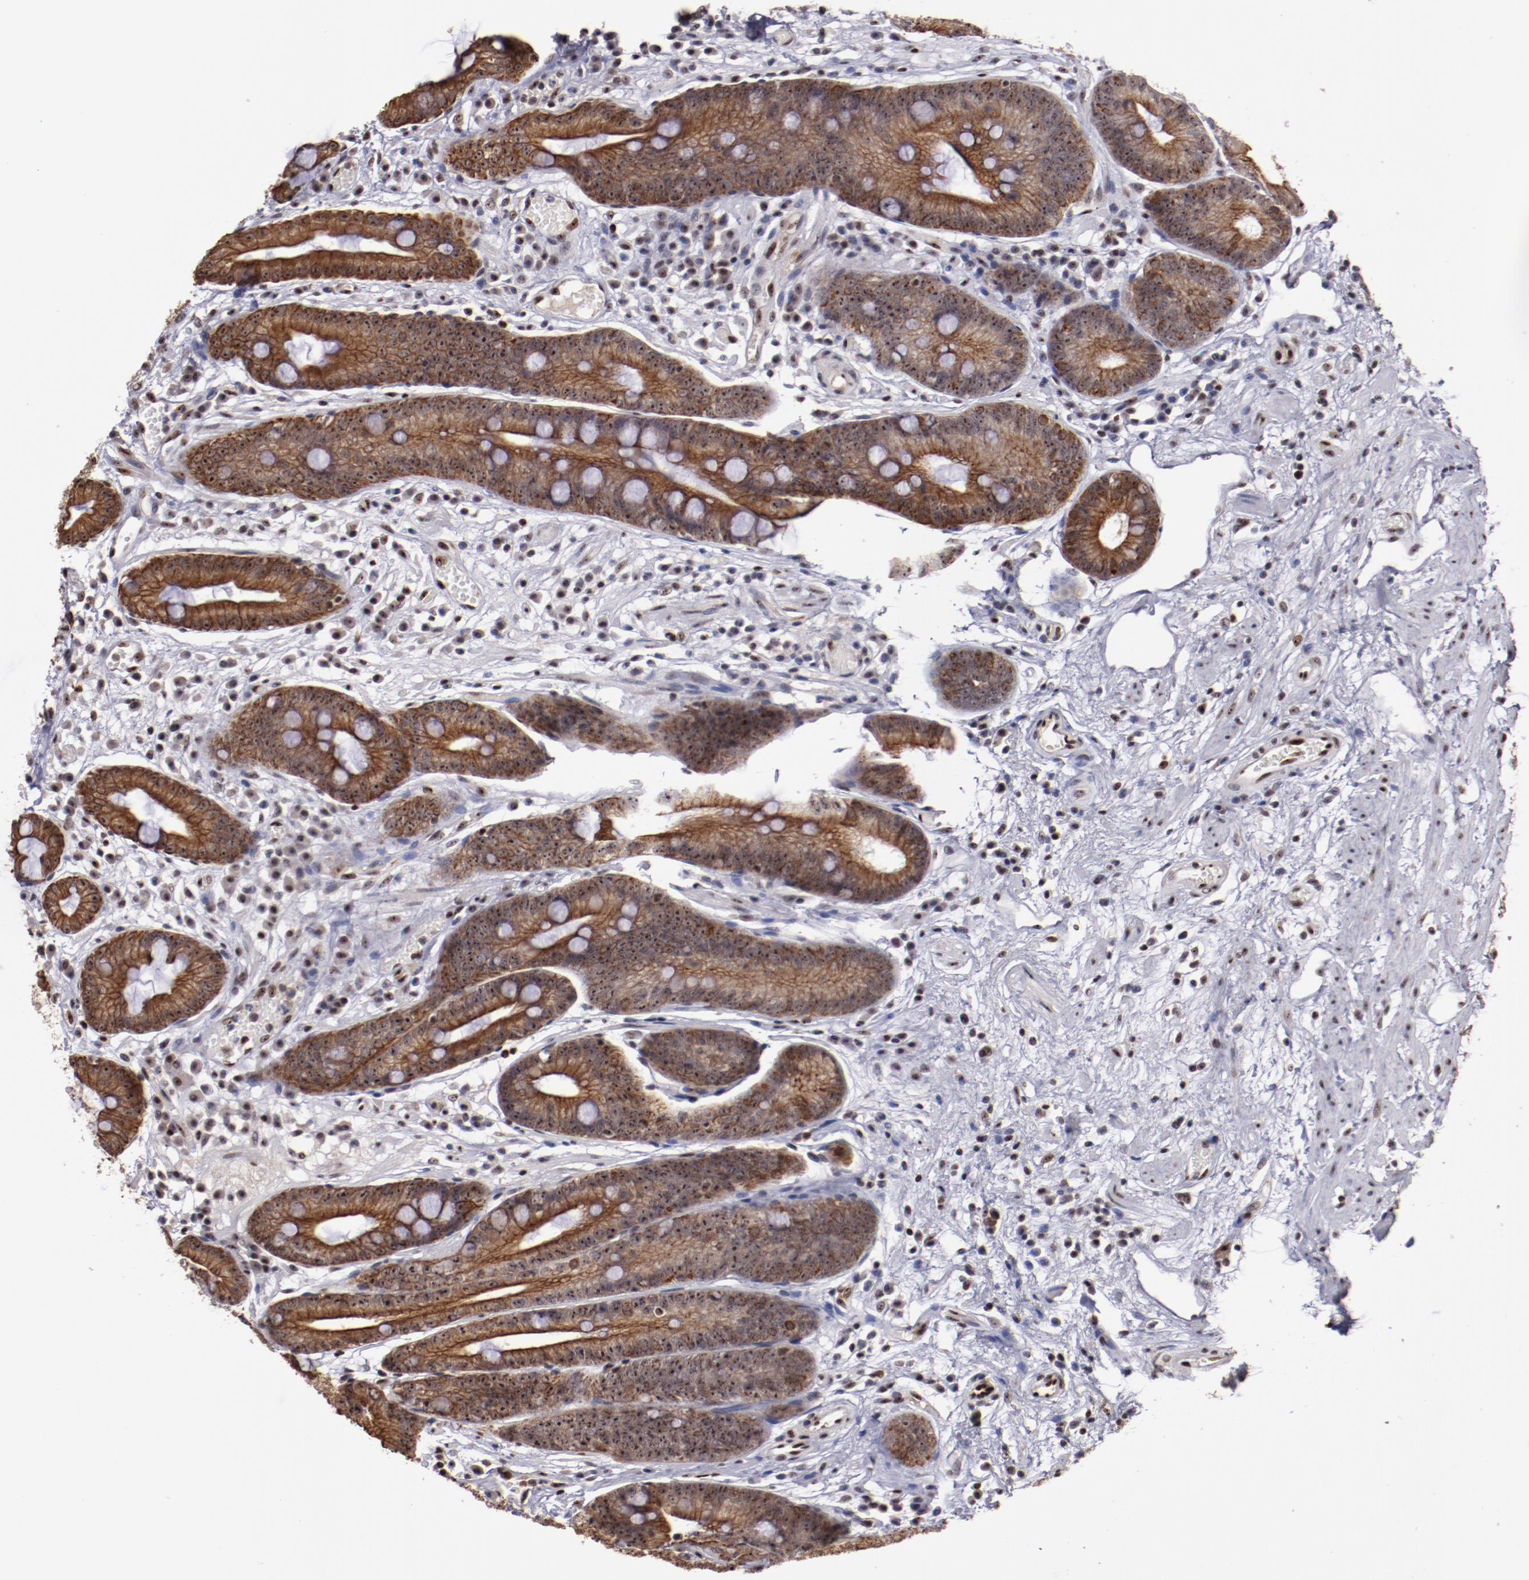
{"staining": {"intensity": "moderate", "quantity": ">75%", "location": "cytoplasmic/membranous,nuclear"}, "tissue": "stomach", "cell_type": "Glandular cells", "image_type": "normal", "snomed": [{"axis": "morphology", "description": "Normal tissue, NOS"}, {"axis": "morphology", "description": "Inflammation, NOS"}, {"axis": "topography", "description": "Stomach, lower"}], "caption": "Stomach stained with a brown dye shows moderate cytoplasmic/membranous,nuclear positive positivity in approximately >75% of glandular cells.", "gene": "DDX24", "patient": {"sex": "male", "age": 59}}